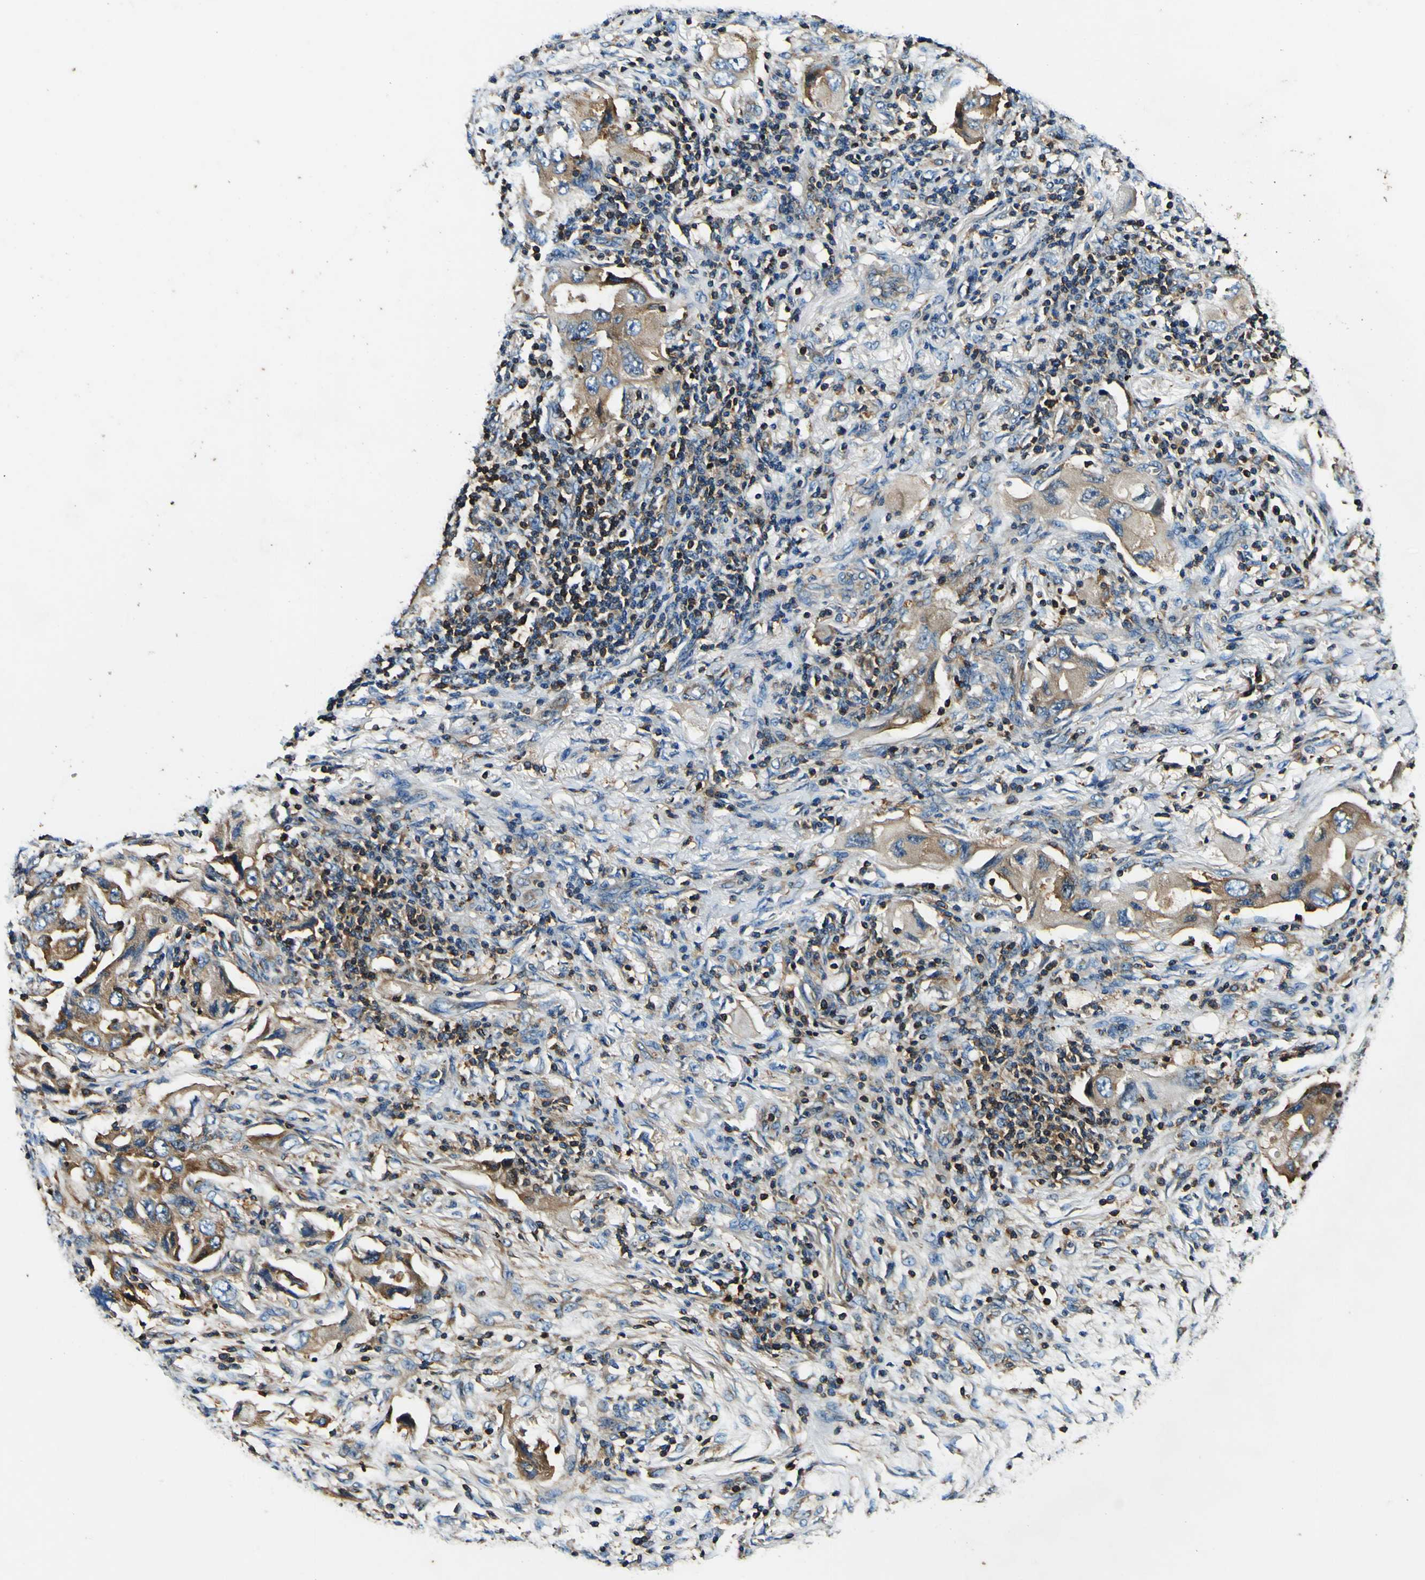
{"staining": {"intensity": "moderate", "quantity": ">75%", "location": "cytoplasmic/membranous"}, "tissue": "lung cancer", "cell_type": "Tumor cells", "image_type": "cancer", "snomed": [{"axis": "morphology", "description": "Adenocarcinoma, NOS"}, {"axis": "topography", "description": "Lung"}], "caption": "The photomicrograph displays a brown stain indicating the presence of a protein in the cytoplasmic/membranous of tumor cells in adenocarcinoma (lung). The protein is stained brown, and the nuclei are stained in blue (DAB IHC with brightfield microscopy, high magnification).", "gene": "RHOT2", "patient": {"sex": "female", "age": 65}}